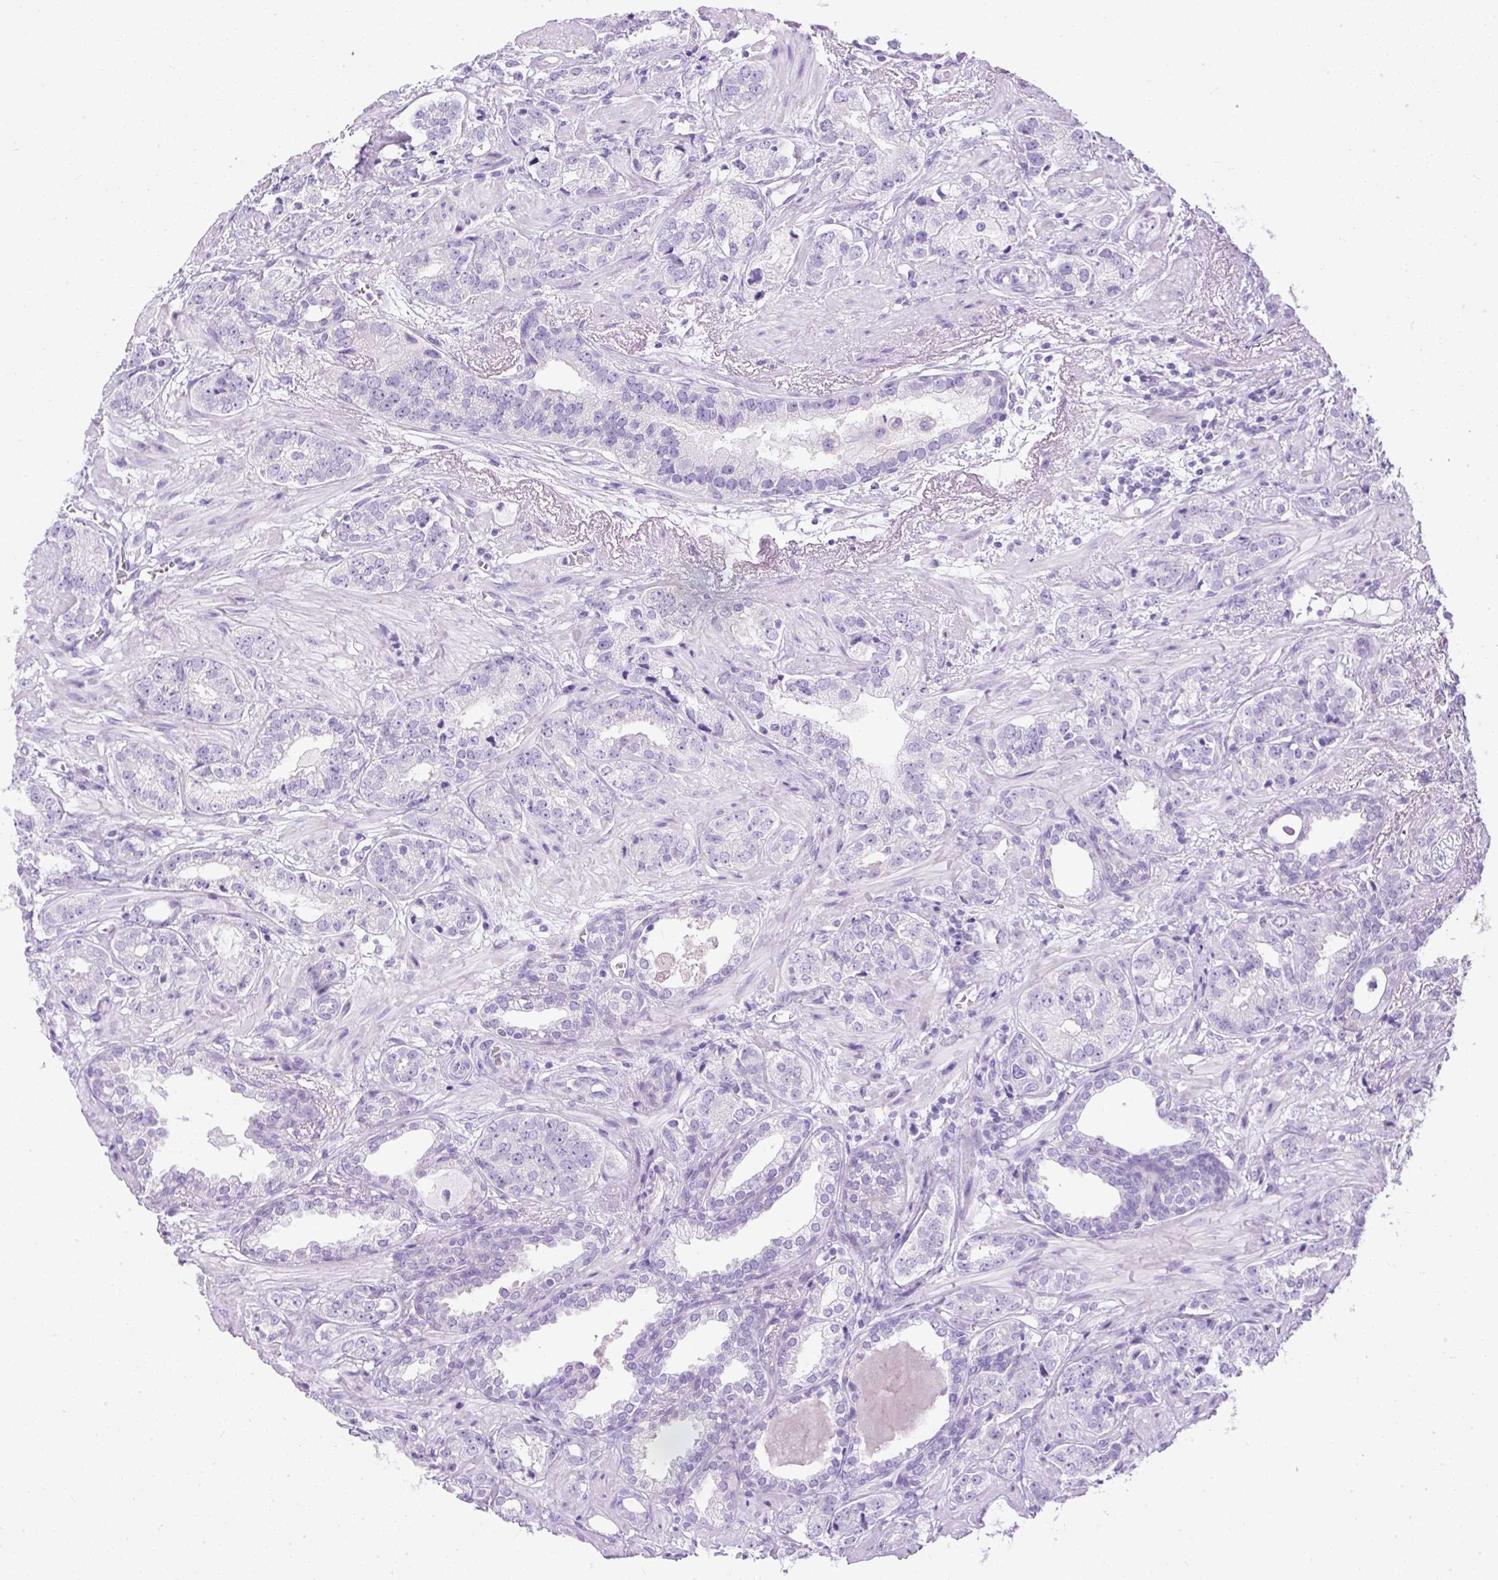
{"staining": {"intensity": "negative", "quantity": "none", "location": "none"}, "tissue": "prostate cancer", "cell_type": "Tumor cells", "image_type": "cancer", "snomed": [{"axis": "morphology", "description": "Adenocarcinoma, High grade"}, {"axis": "topography", "description": "Prostate"}], "caption": "This is an immunohistochemistry histopathology image of prostate cancer. There is no positivity in tumor cells.", "gene": "DAPK1", "patient": {"sex": "male", "age": 71}}